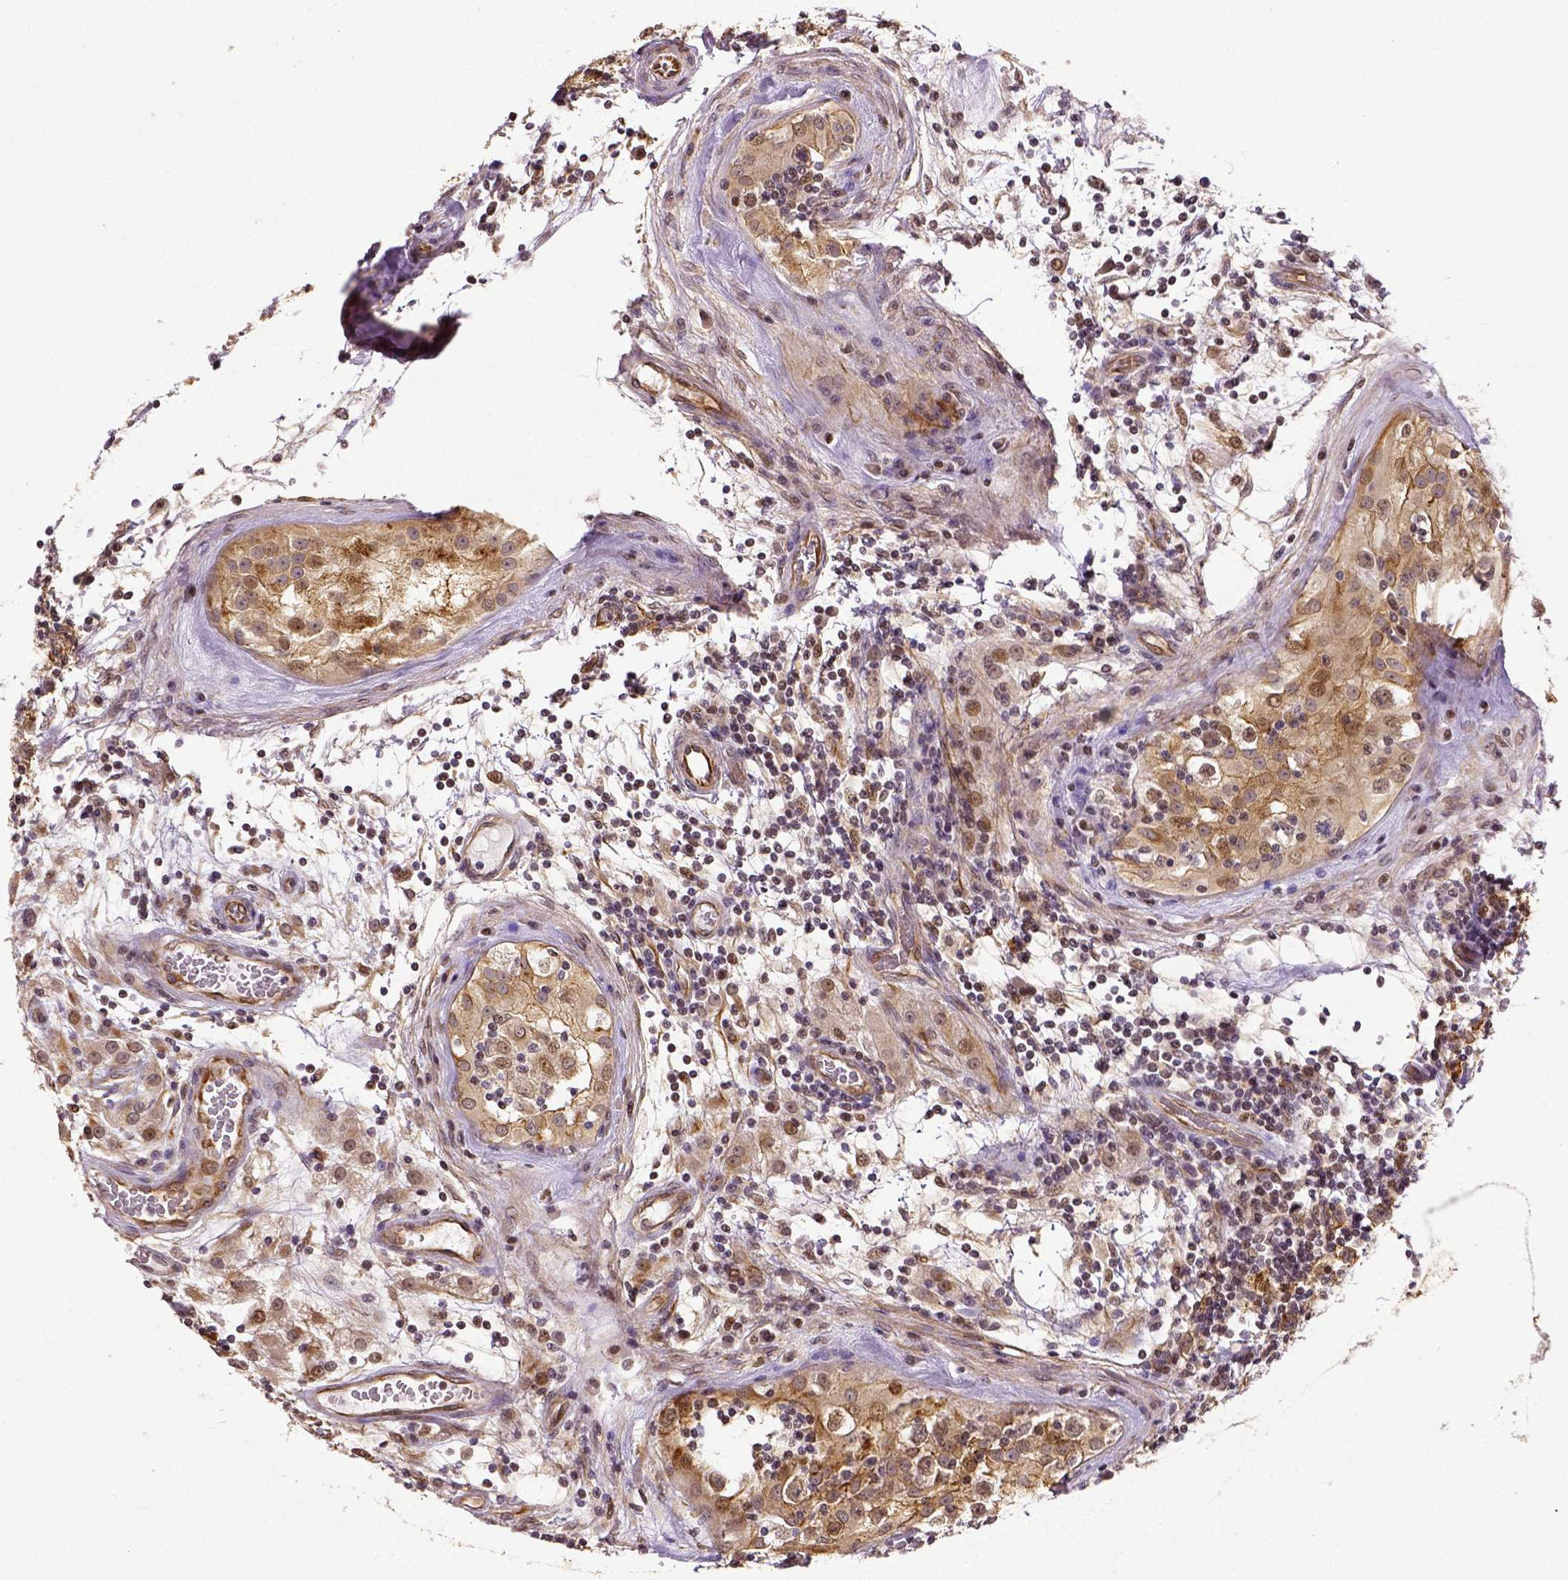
{"staining": {"intensity": "moderate", "quantity": ">75%", "location": "cytoplasmic/membranous"}, "tissue": "testis cancer", "cell_type": "Tumor cells", "image_type": "cancer", "snomed": [{"axis": "morphology", "description": "Seminoma, NOS"}, {"axis": "topography", "description": "Testis"}], "caption": "Human seminoma (testis) stained for a protein (brown) shows moderate cytoplasmic/membranous positive staining in approximately >75% of tumor cells.", "gene": "DICER1", "patient": {"sex": "male", "age": 31}}